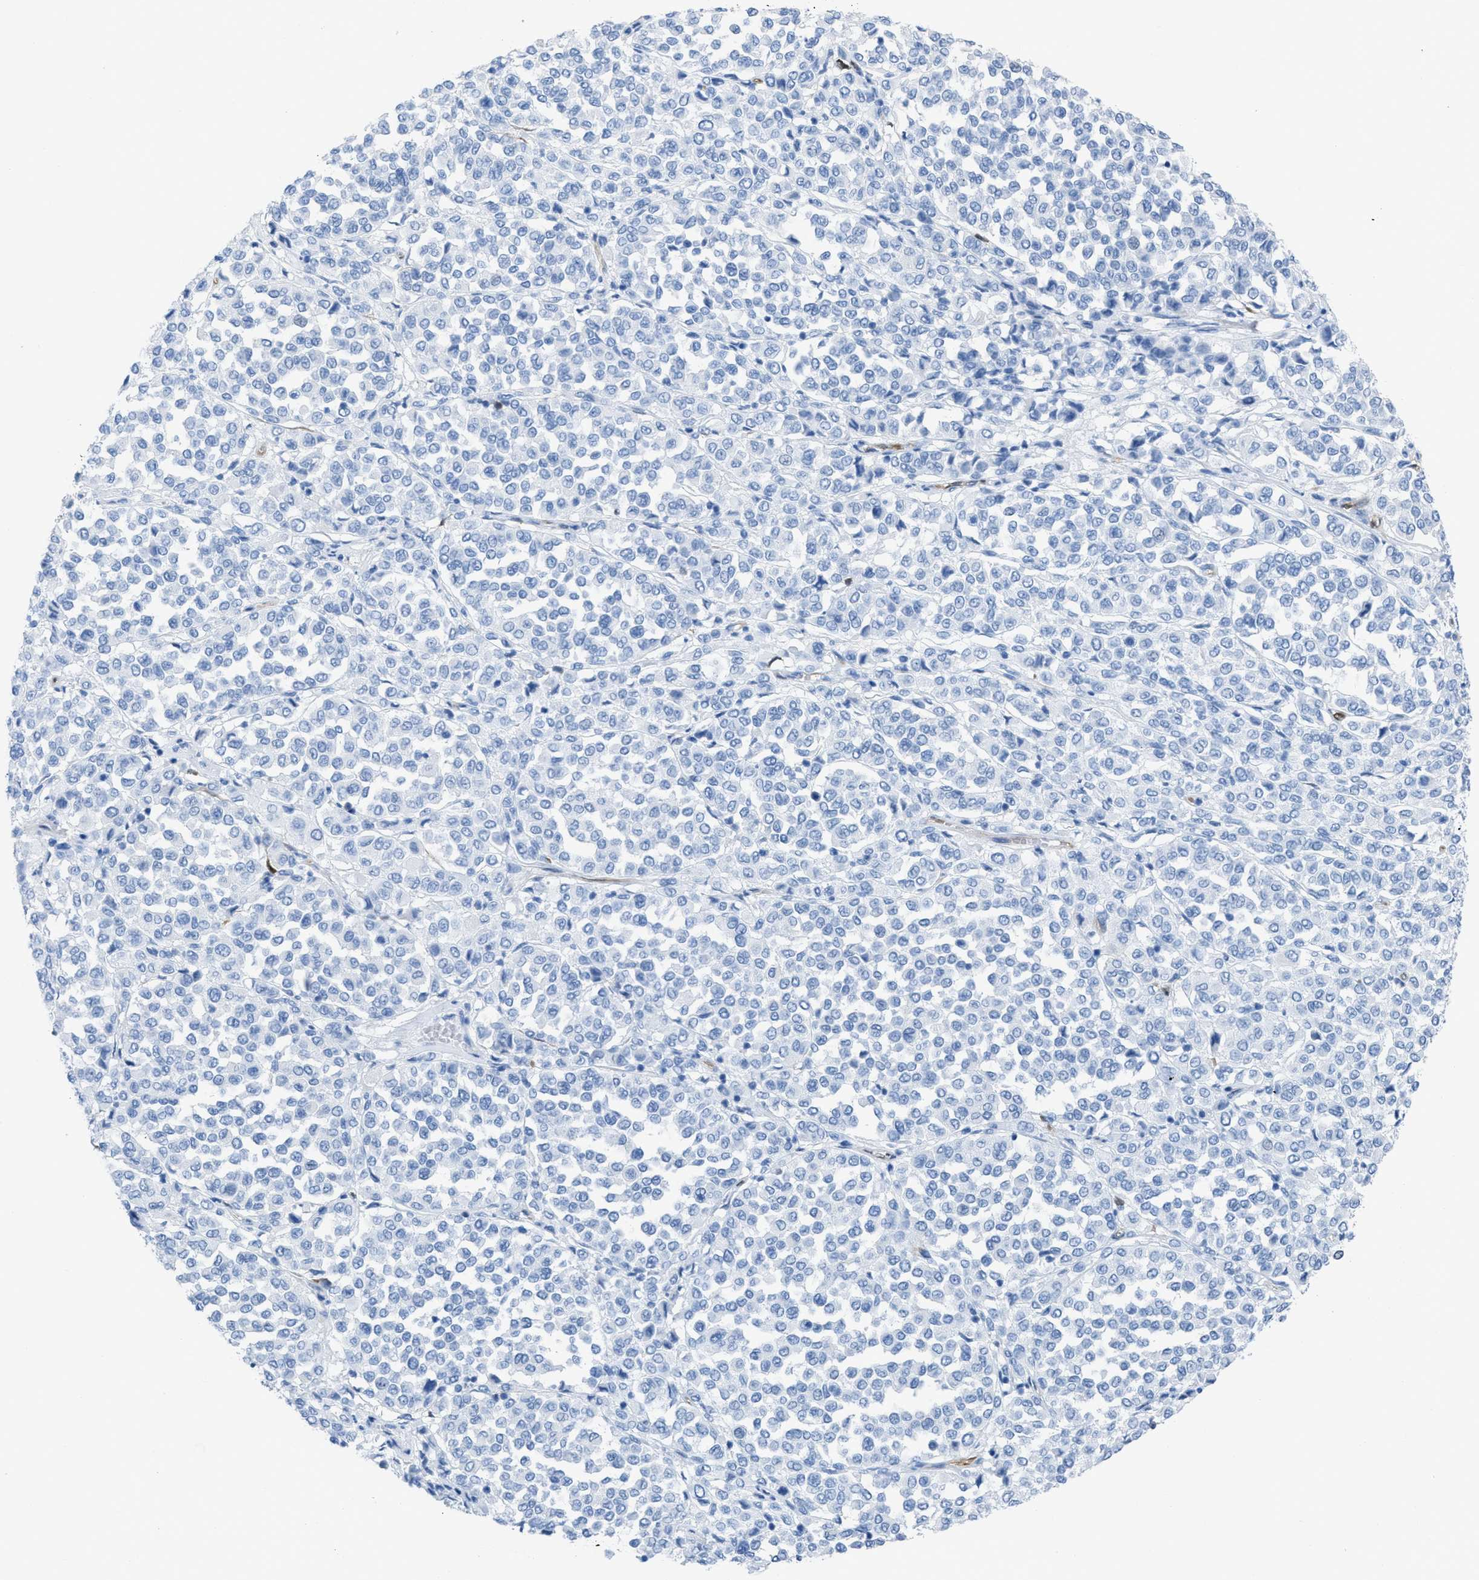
{"staining": {"intensity": "negative", "quantity": "none", "location": "none"}, "tissue": "melanoma", "cell_type": "Tumor cells", "image_type": "cancer", "snomed": [{"axis": "morphology", "description": "Malignant melanoma, Metastatic site"}, {"axis": "topography", "description": "Pancreas"}], "caption": "This micrograph is of melanoma stained with immunohistochemistry to label a protein in brown with the nuclei are counter-stained blue. There is no expression in tumor cells.", "gene": "CDKN2A", "patient": {"sex": "female", "age": 30}}